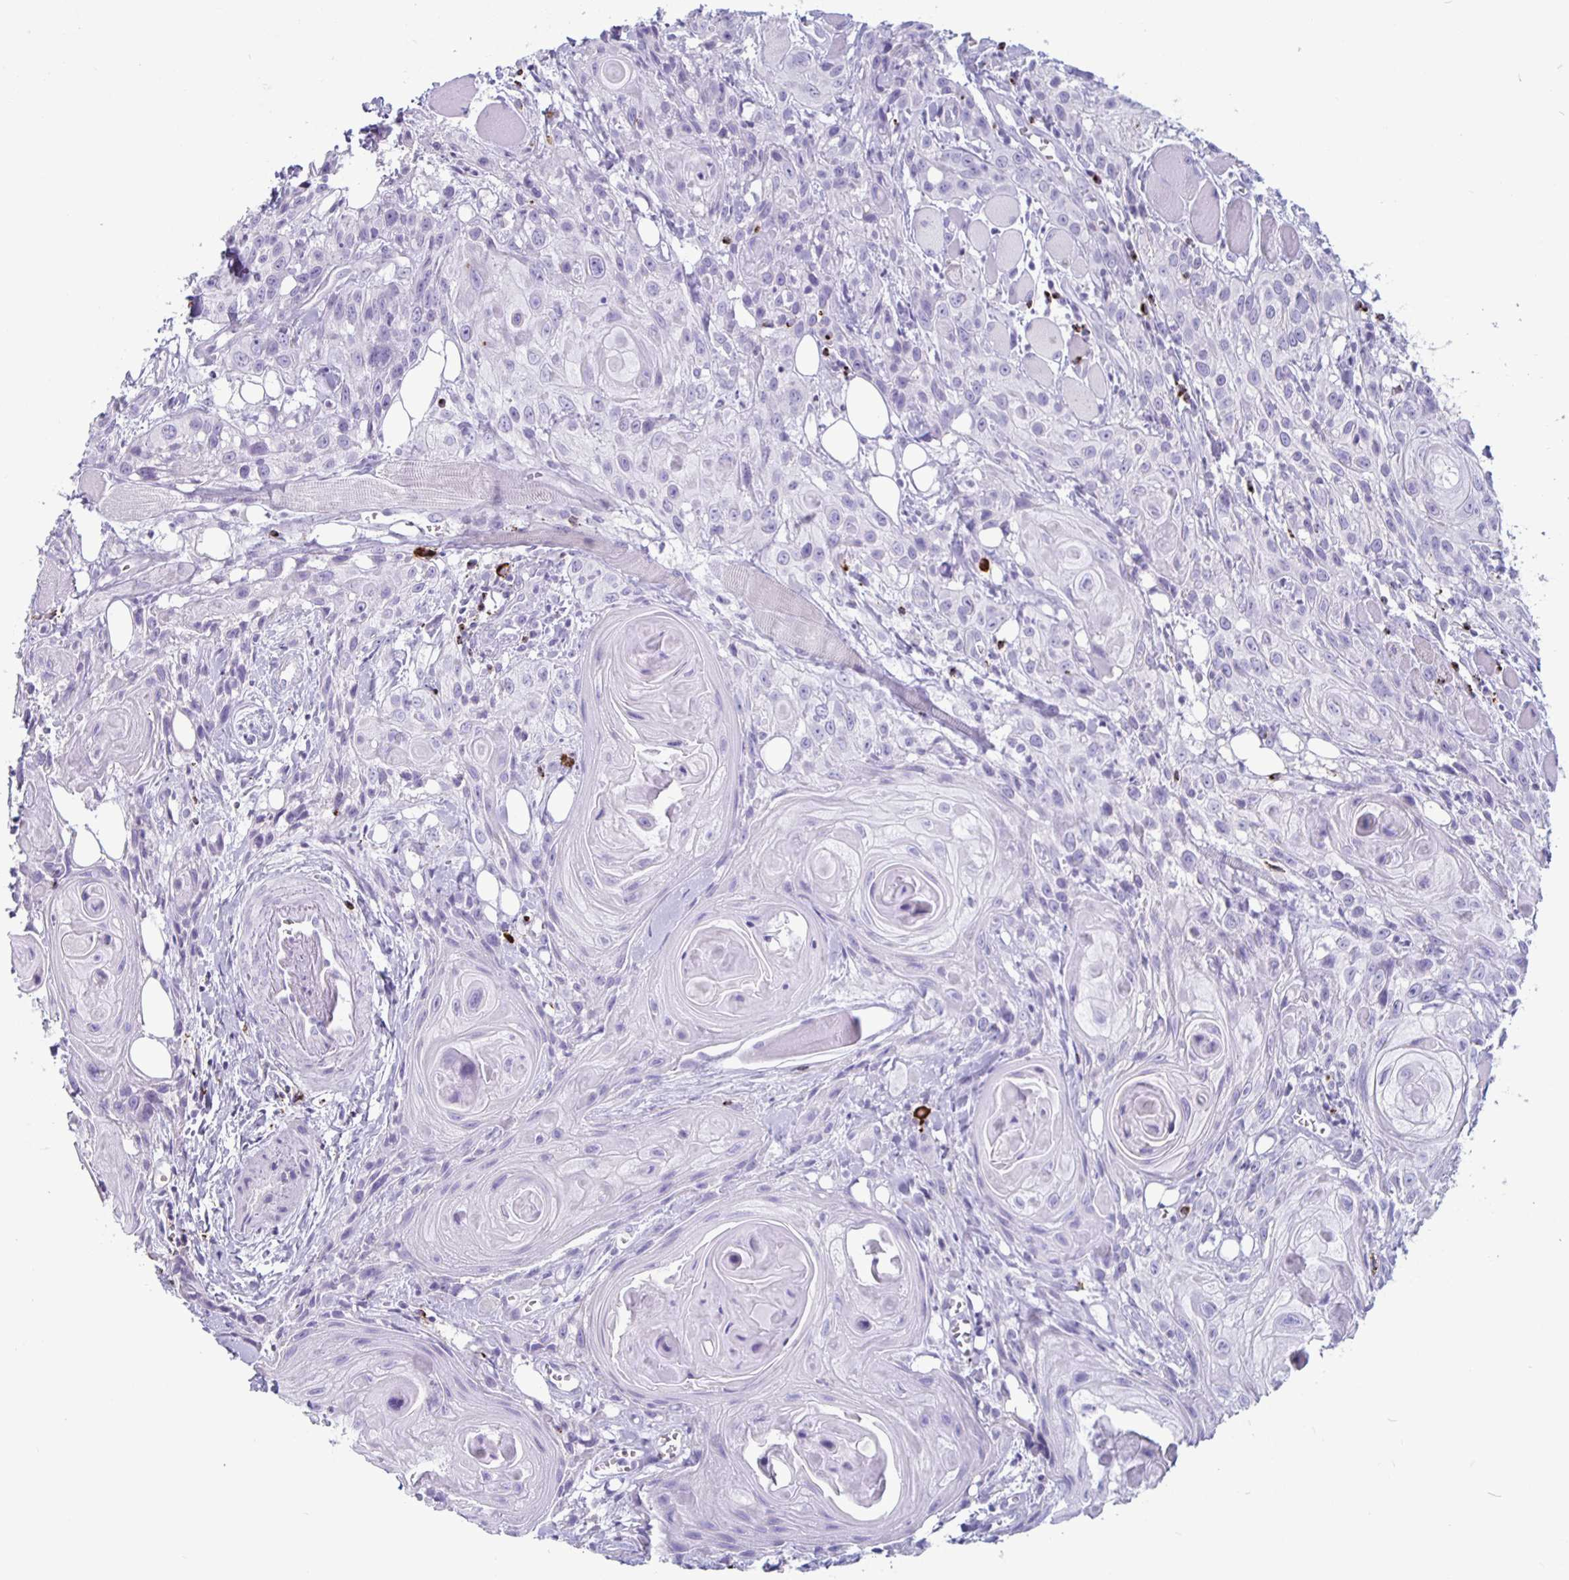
{"staining": {"intensity": "negative", "quantity": "none", "location": "none"}, "tissue": "head and neck cancer", "cell_type": "Tumor cells", "image_type": "cancer", "snomed": [{"axis": "morphology", "description": "Squamous cell carcinoma, NOS"}, {"axis": "topography", "description": "Oral tissue"}, {"axis": "topography", "description": "Head-Neck"}], "caption": "Histopathology image shows no significant protein staining in tumor cells of head and neck cancer (squamous cell carcinoma).", "gene": "GZMK", "patient": {"sex": "male", "age": 58}}